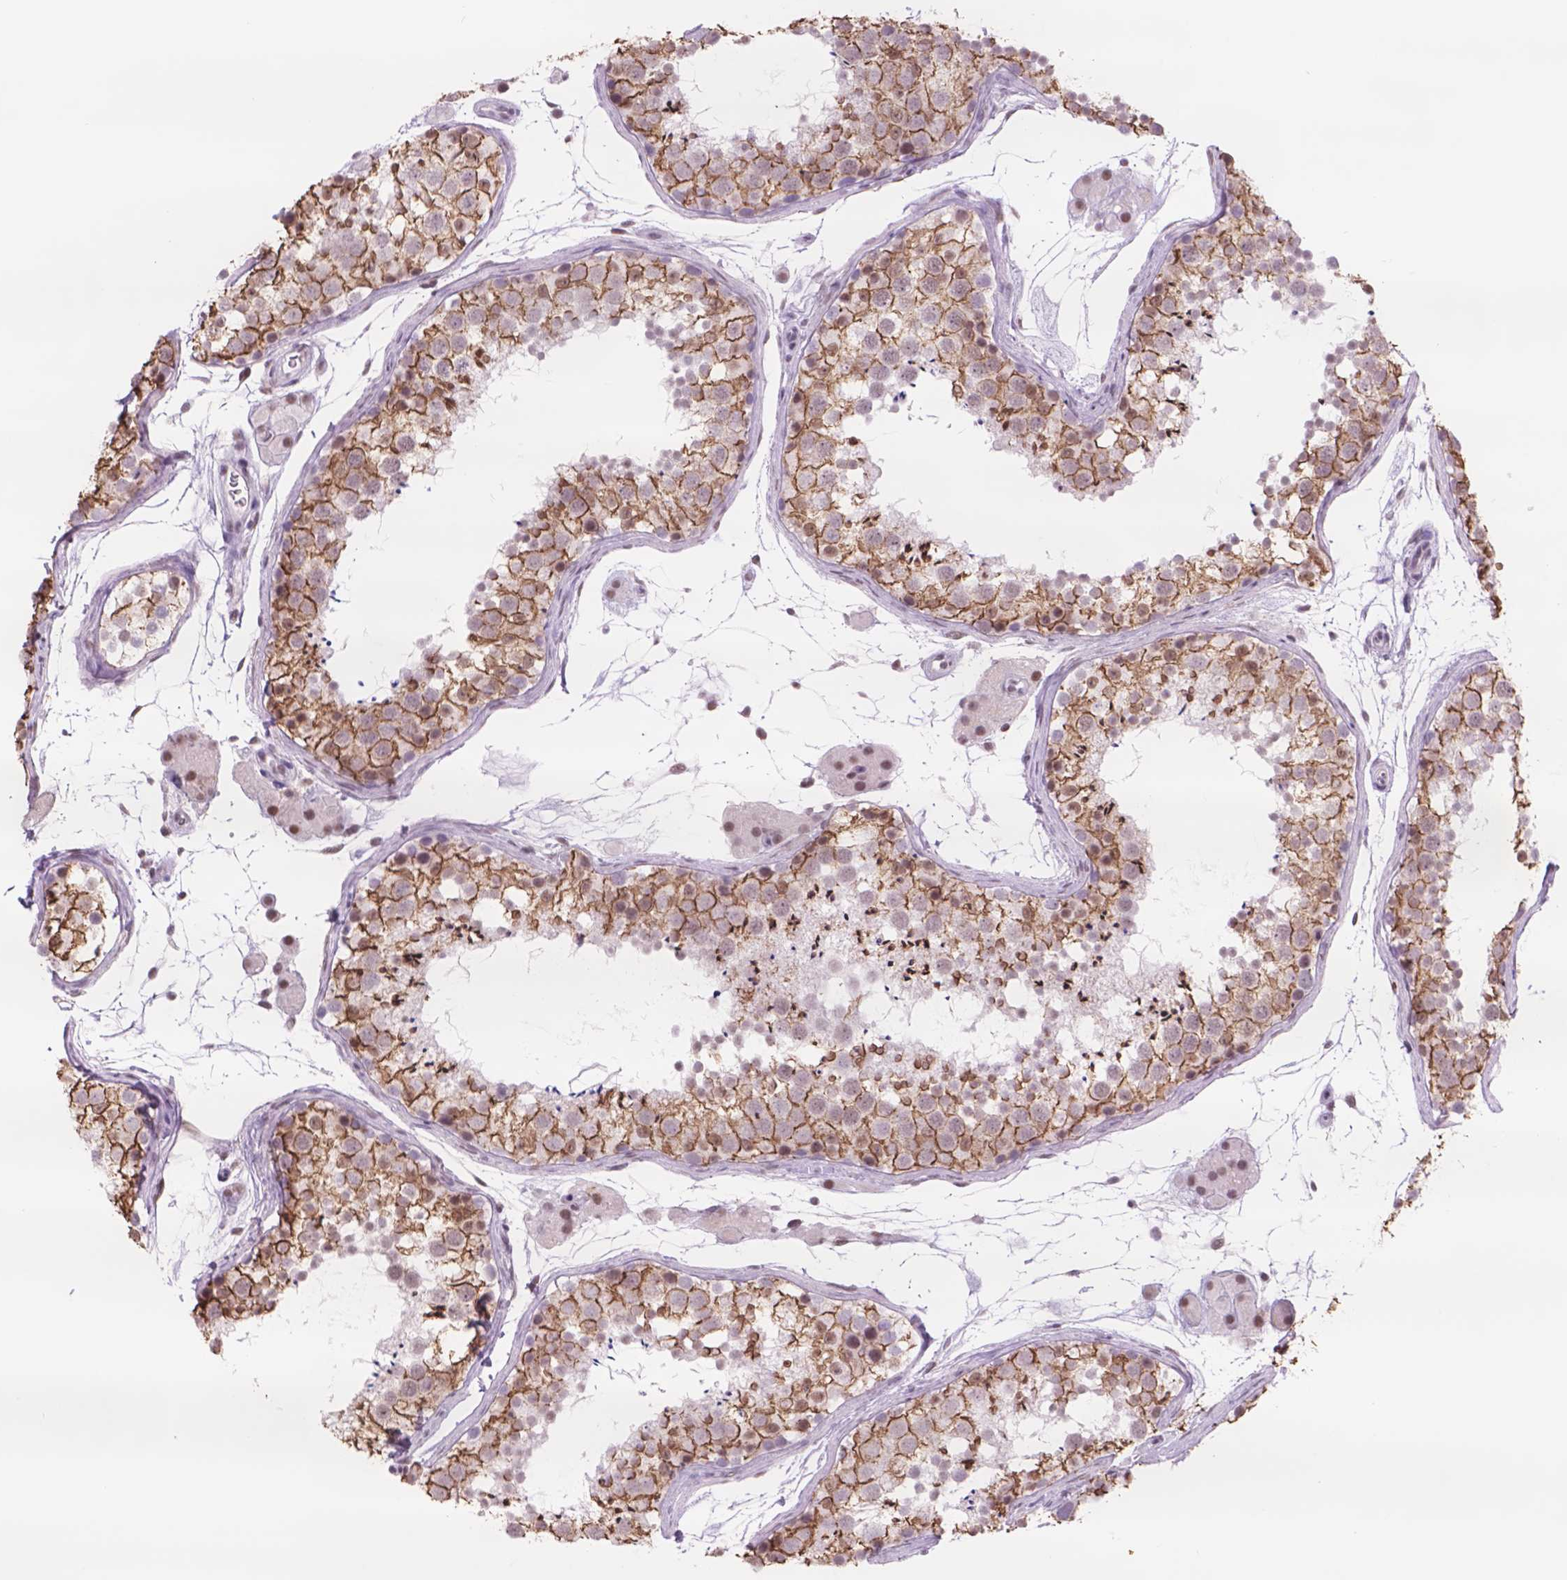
{"staining": {"intensity": "moderate", "quantity": ">75%", "location": "cytoplasmic/membranous,nuclear"}, "tissue": "testis", "cell_type": "Cells in seminiferous ducts", "image_type": "normal", "snomed": [{"axis": "morphology", "description": "Normal tissue, NOS"}, {"axis": "topography", "description": "Testis"}], "caption": "Unremarkable testis was stained to show a protein in brown. There is medium levels of moderate cytoplasmic/membranous,nuclear staining in about >75% of cells in seminiferous ducts. Nuclei are stained in blue.", "gene": "POLR3D", "patient": {"sex": "male", "age": 41}}